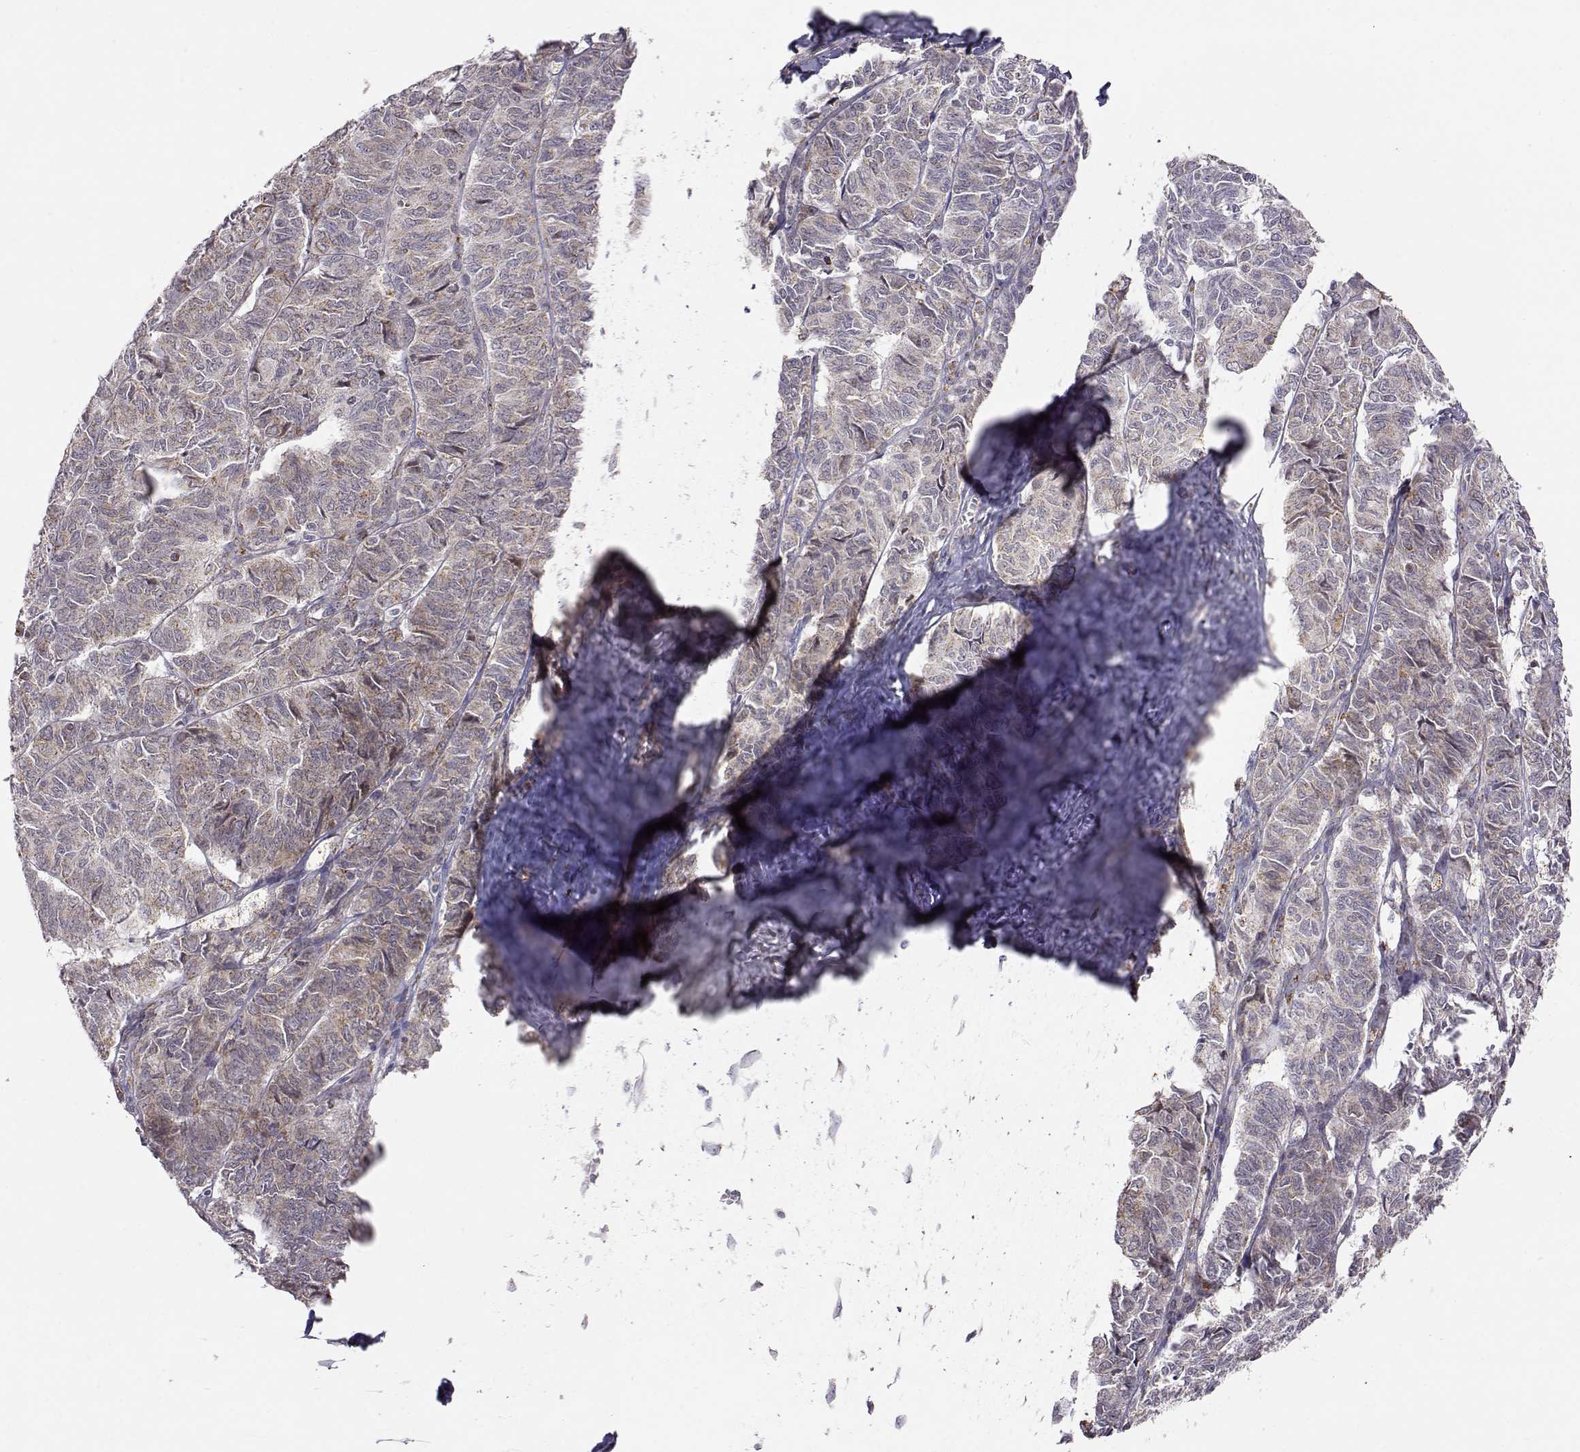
{"staining": {"intensity": "weak", "quantity": ">75%", "location": "cytoplasmic/membranous"}, "tissue": "ovarian cancer", "cell_type": "Tumor cells", "image_type": "cancer", "snomed": [{"axis": "morphology", "description": "Carcinoma, endometroid"}, {"axis": "topography", "description": "Ovary"}], "caption": "Weak cytoplasmic/membranous positivity is seen in about >75% of tumor cells in ovarian cancer (endometroid carcinoma). (DAB (3,3'-diaminobenzidine) IHC, brown staining for protein, blue staining for nuclei).", "gene": "EXOG", "patient": {"sex": "female", "age": 80}}